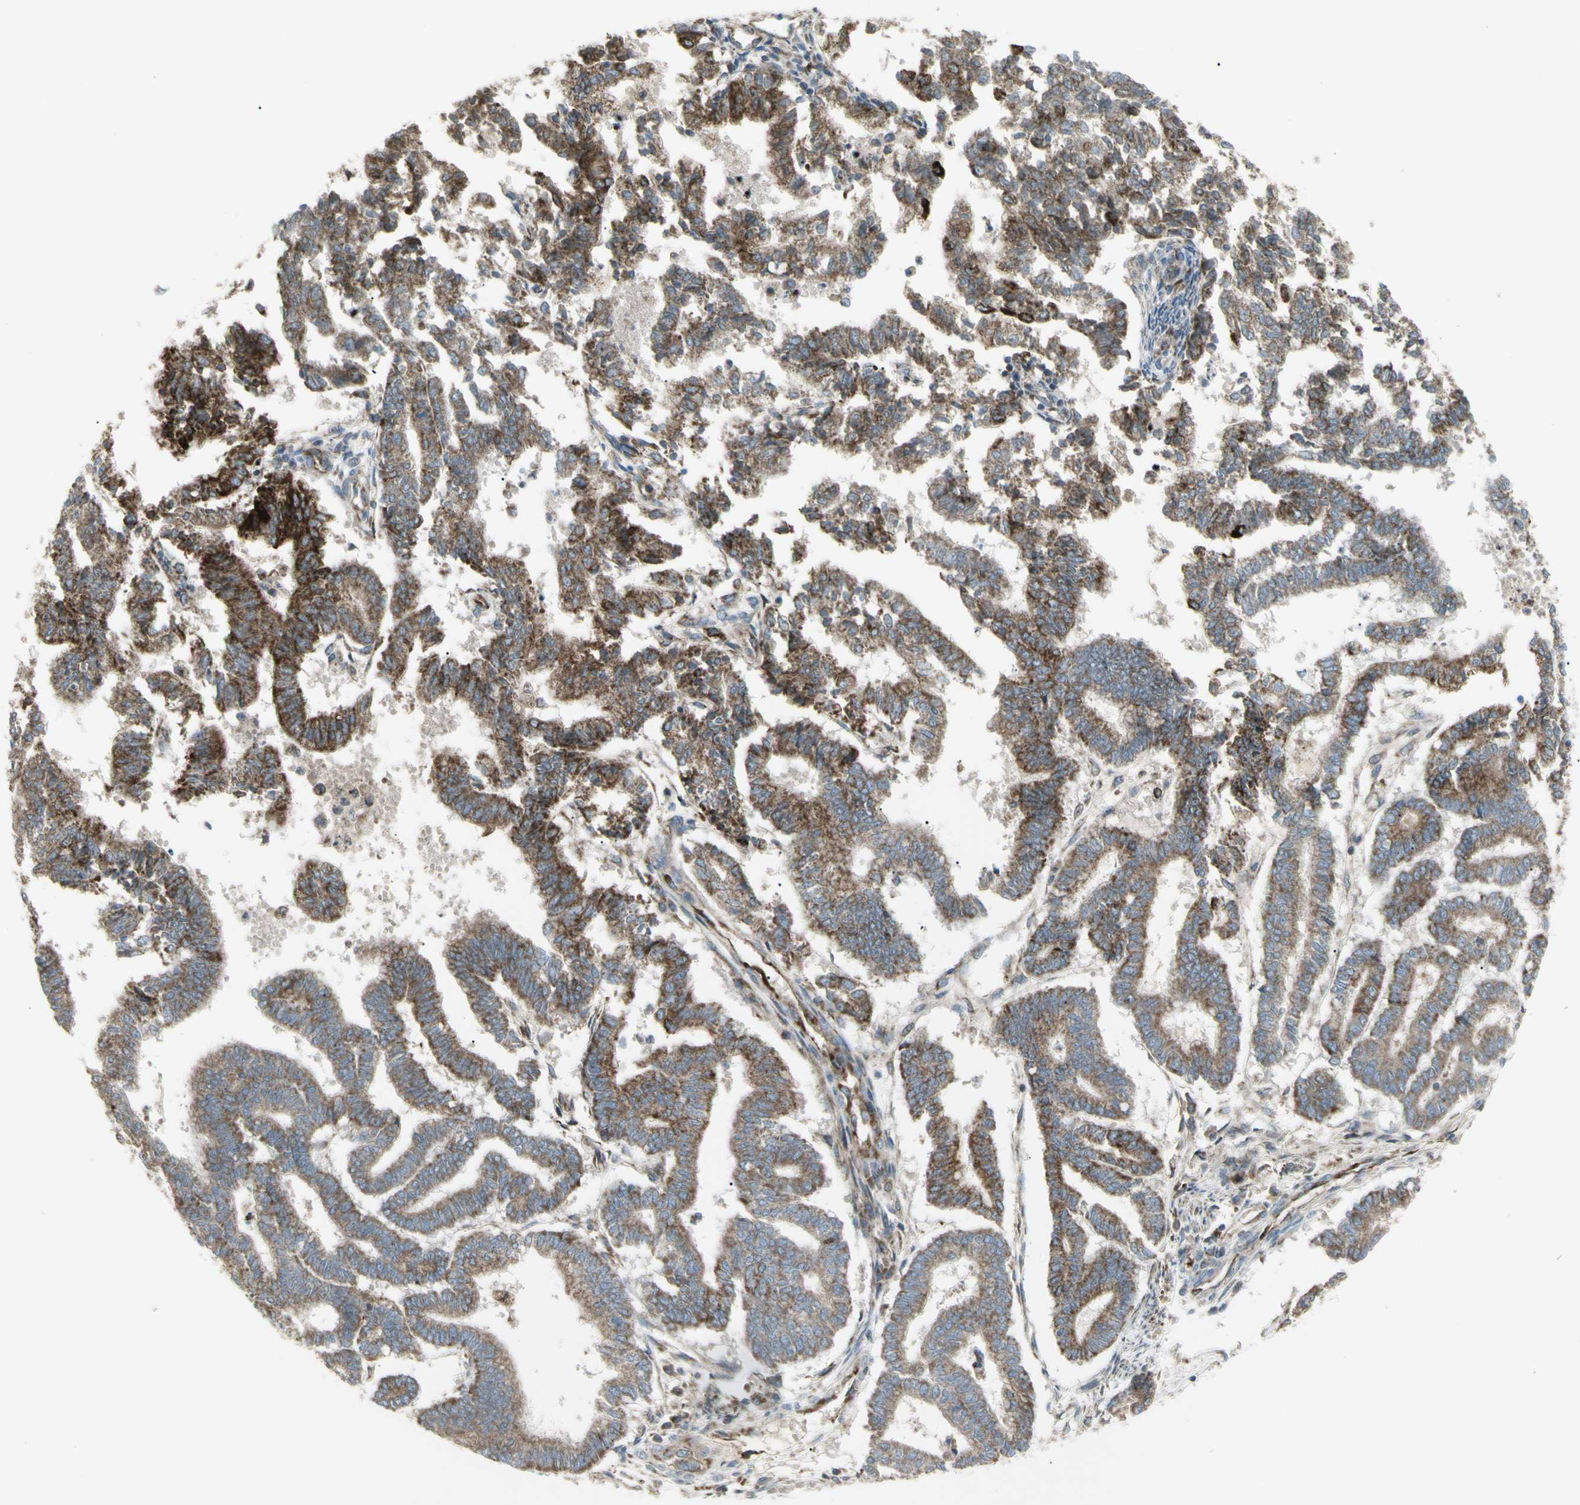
{"staining": {"intensity": "strong", "quantity": ">75%", "location": "cytoplasmic/membranous"}, "tissue": "endometrial cancer", "cell_type": "Tumor cells", "image_type": "cancer", "snomed": [{"axis": "morphology", "description": "Necrosis, NOS"}, {"axis": "morphology", "description": "Adenocarcinoma, NOS"}, {"axis": "topography", "description": "Endometrium"}], "caption": "The immunohistochemical stain shows strong cytoplasmic/membranous expression in tumor cells of endometrial cancer (adenocarcinoma) tissue. (DAB IHC, brown staining for protein, blue staining for nuclei).", "gene": "CYB5R1", "patient": {"sex": "female", "age": 79}}